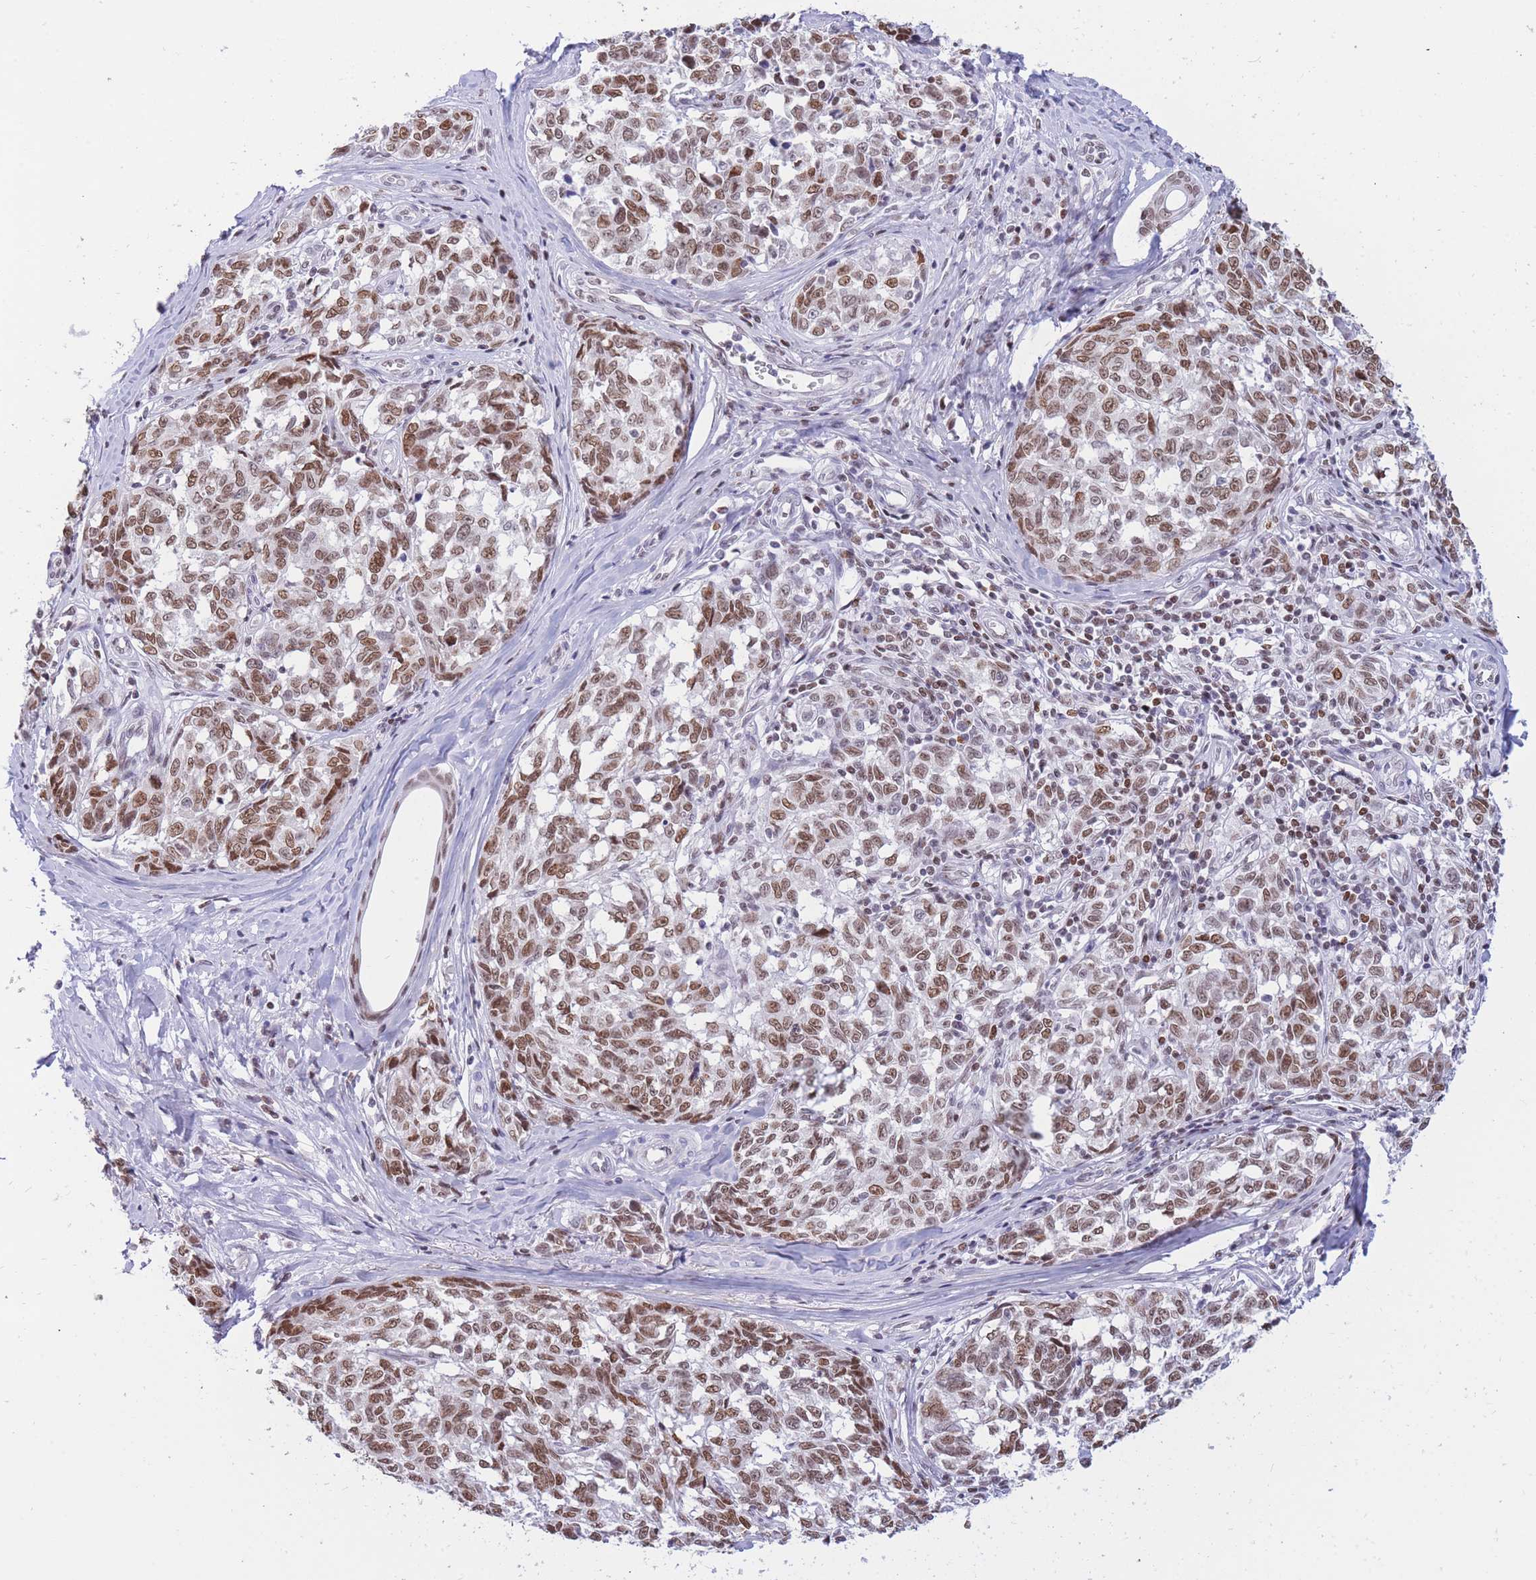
{"staining": {"intensity": "moderate", "quantity": ">75%", "location": "nuclear"}, "tissue": "melanoma", "cell_type": "Tumor cells", "image_type": "cancer", "snomed": [{"axis": "morphology", "description": "Normal tissue, NOS"}, {"axis": "morphology", "description": "Malignant melanoma, NOS"}, {"axis": "topography", "description": "Skin"}], "caption": "High-power microscopy captured an IHC photomicrograph of melanoma, revealing moderate nuclear staining in about >75% of tumor cells.", "gene": "HMGN1", "patient": {"sex": "female", "age": 64}}